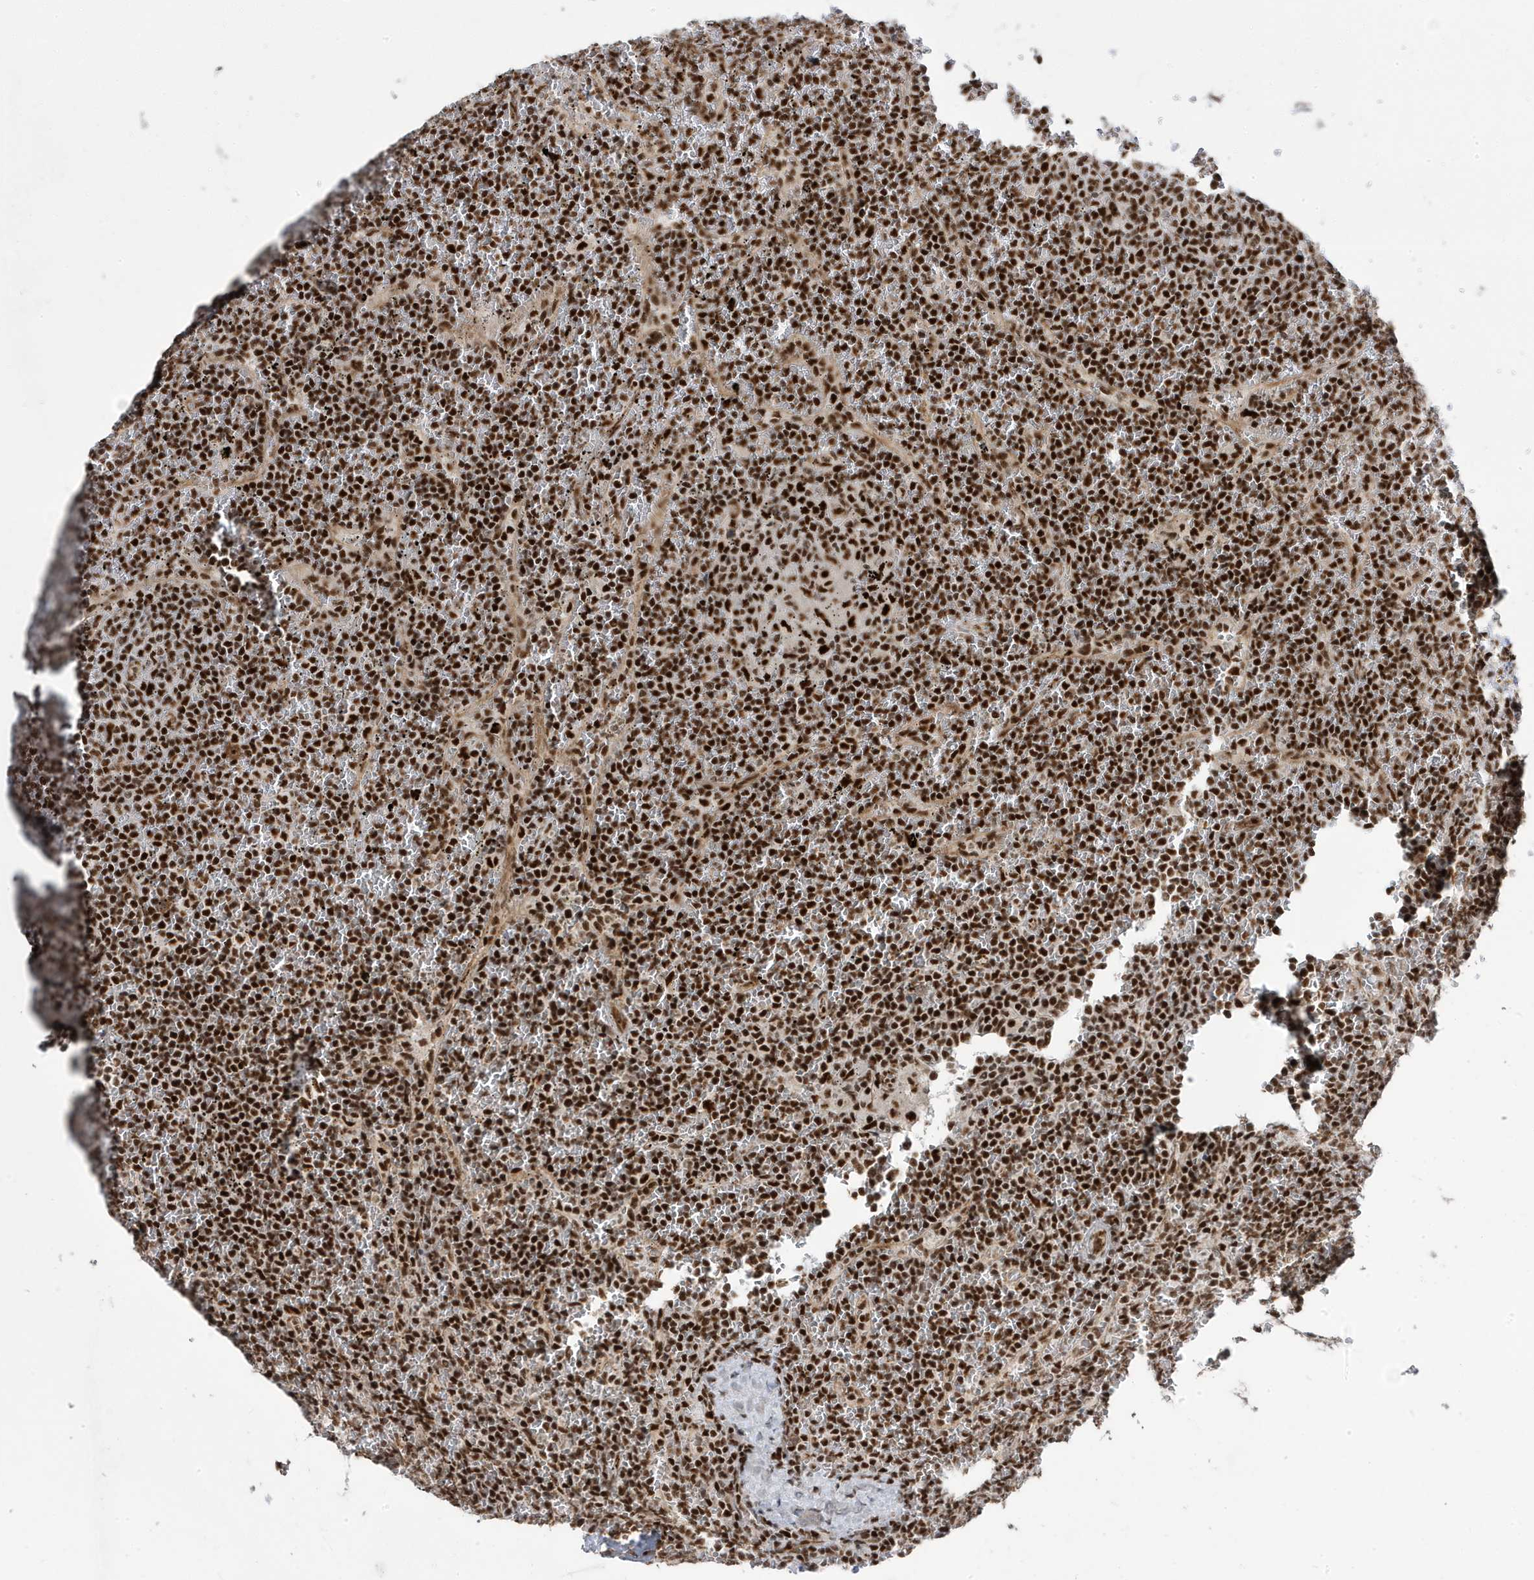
{"staining": {"intensity": "strong", "quantity": ">75%", "location": "nuclear"}, "tissue": "lymphoma", "cell_type": "Tumor cells", "image_type": "cancer", "snomed": [{"axis": "morphology", "description": "Malignant lymphoma, non-Hodgkin's type, Low grade"}, {"axis": "topography", "description": "Spleen"}], "caption": "Human low-grade malignant lymphoma, non-Hodgkin's type stained with a brown dye displays strong nuclear positive positivity in about >75% of tumor cells.", "gene": "MTREX", "patient": {"sex": "female", "age": 19}}